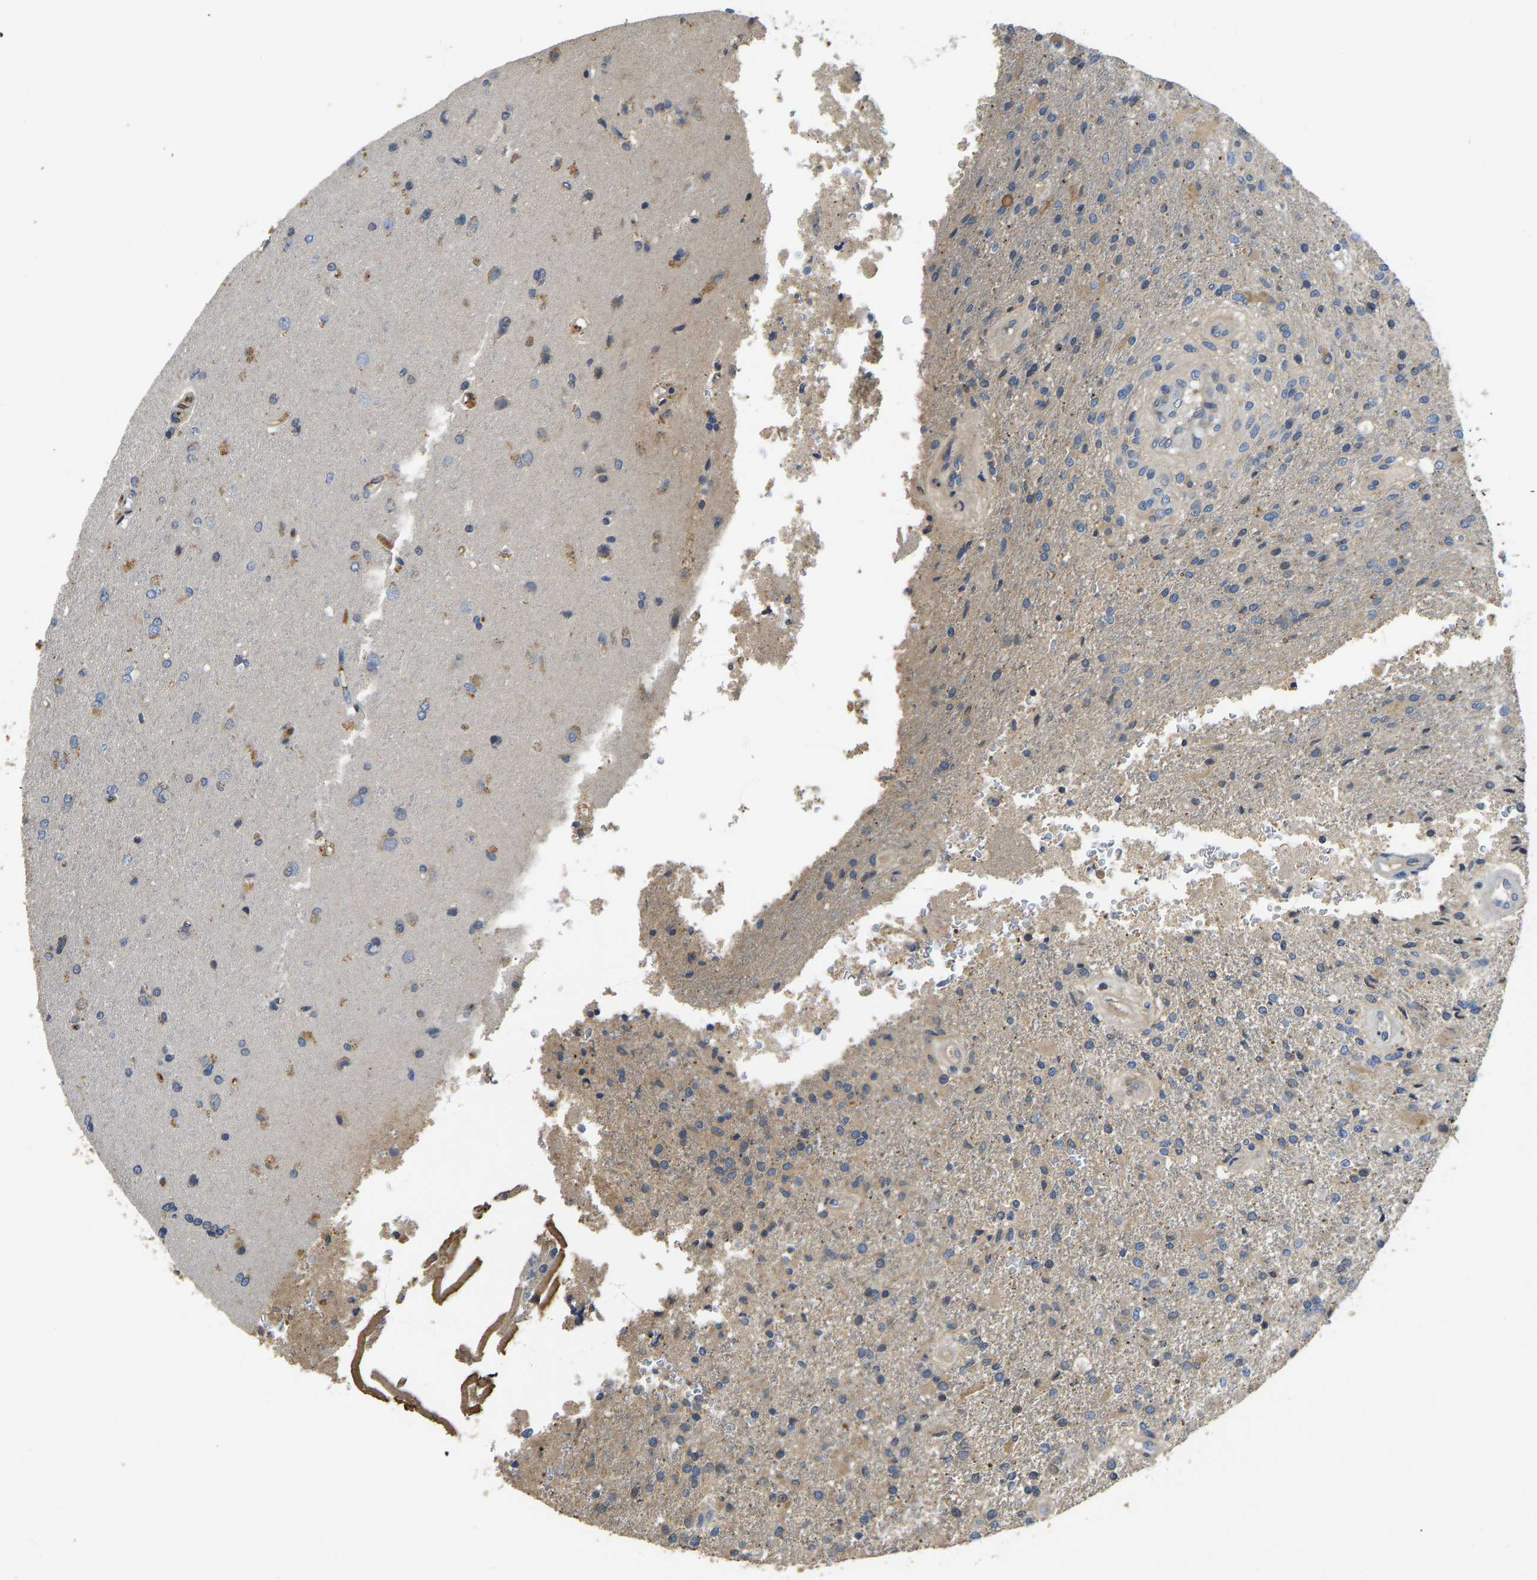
{"staining": {"intensity": "moderate", "quantity": "25%-75%", "location": "cytoplasmic/membranous"}, "tissue": "glioma", "cell_type": "Tumor cells", "image_type": "cancer", "snomed": [{"axis": "morphology", "description": "Normal tissue, NOS"}, {"axis": "morphology", "description": "Glioma, malignant, High grade"}, {"axis": "topography", "description": "Cerebral cortex"}], "caption": "IHC staining of glioma, which reveals medium levels of moderate cytoplasmic/membranous staining in about 25%-75% of tumor cells indicating moderate cytoplasmic/membranous protein positivity. The staining was performed using DAB (brown) for protein detection and nuclei were counterstained in hematoxylin (blue).", "gene": "VCPKMT", "patient": {"sex": "male", "age": 77}}